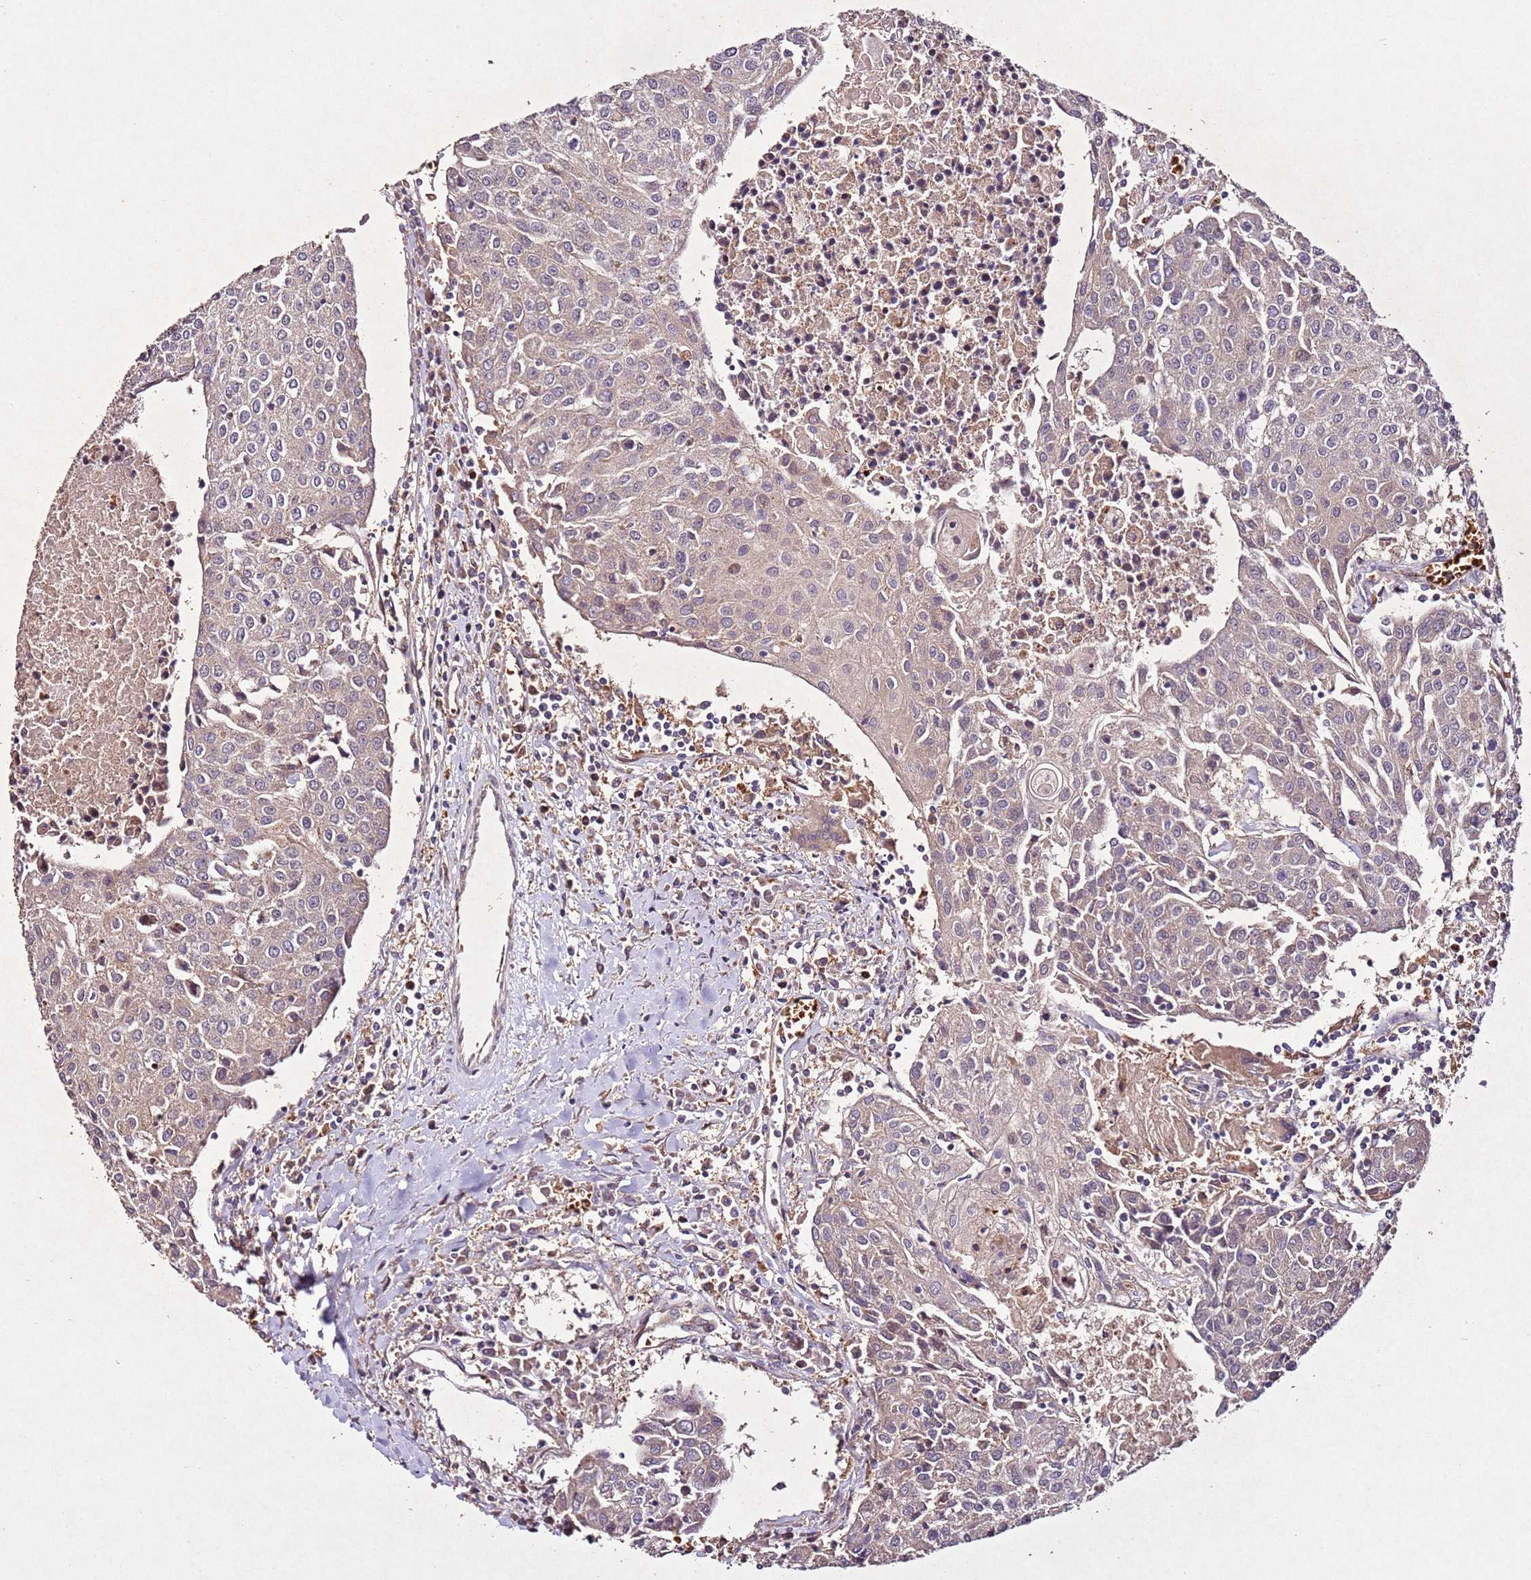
{"staining": {"intensity": "weak", "quantity": "<25%", "location": "cytoplasmic/membranous"}, "tissue": "urothelial cancer", "cell_type": "Tumor cells", "image_type": "cancer", "snomed": [{"axis": "morphology", "description": "Urothelial carcinoma, High grade"}, {"axis": "topography", "description": "Urinary bladder"}], "caption": "IHC of urothelial cancer demonstrates no positivity in tumor cells.", "gene": "PTMA", "patient": {"sex": "female", "age": 85}}